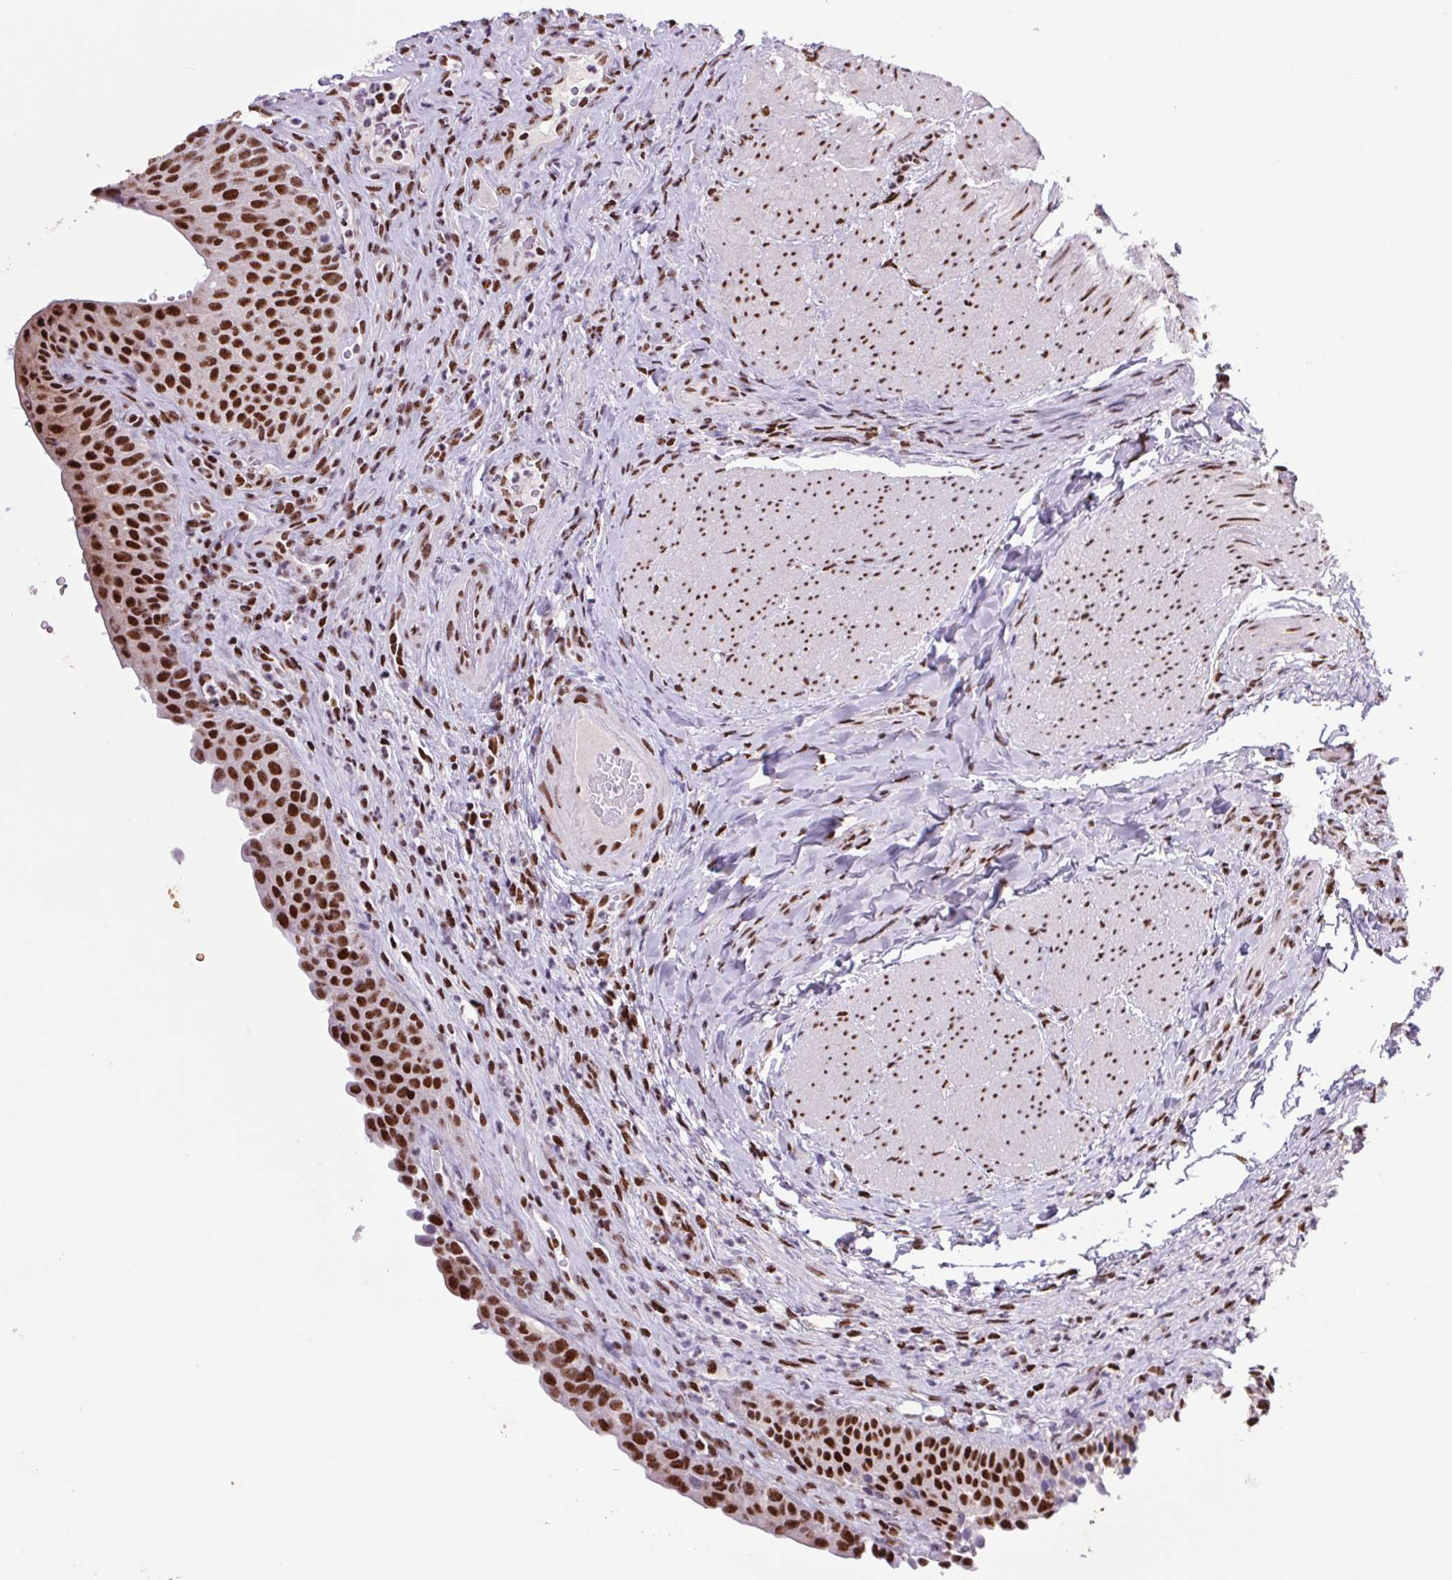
{"staining": {"intensity": "strong", "quantity": ">75%", "location": "nuclear"}, "tissue": "urinary bladder", "cell_type": "Urothelial cells", "image_type": "normal", "snomed": [{"axis": "morphology", "description": "Normal tissue, NOS"}, {"axis": "topography", "description": "Urinary bladder"}, {"axis": "topography", "description": "Peripheral nerve tissue"}], "caption": "Urinary bladder stained for a protein reveals strong nuclear positivity in urothelial cells. (brown staining indicates protein expression, while blue staining denotes nuclei).", "gene": "LDLRAD4", "patient": {"sex": "male", "age": 66}}